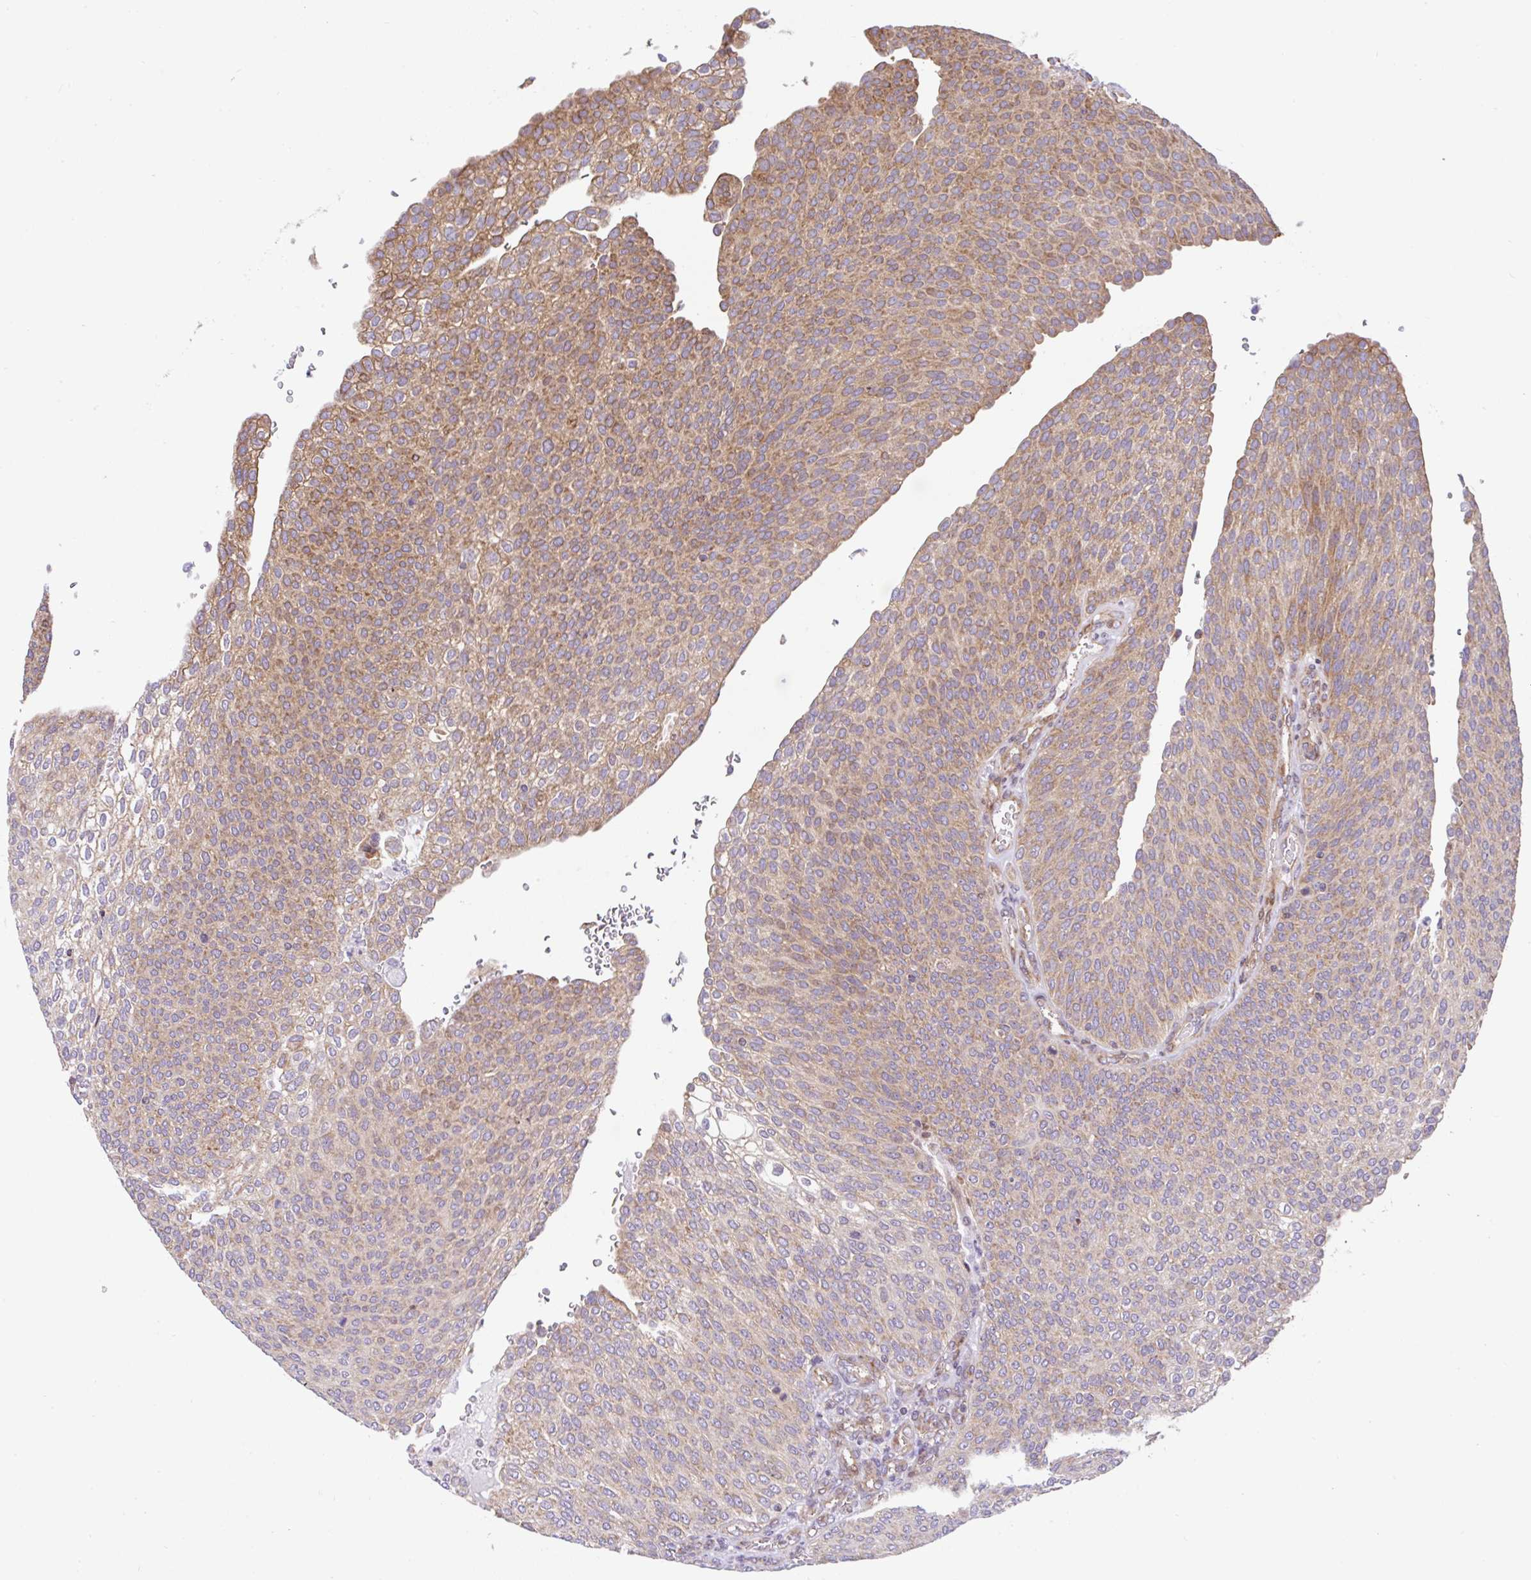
{"staining": {"intensity": "moderate", "quantity": "25%-75%", "location": "cytoplasmic/membranous"}, "tissue": "urothelial cancer", "cell_type": "Tumor cells", "image_type": "cancer", "snomed": [{"axis": "morphology", "description": "Urothelial carcinoma, High grade"}, {"axis": "topography", "description": "Urinary bladder"}], "caption": "A photomicrograph of urothelial cancer stained for a protein reveals moderate cytoplasmic/membranous brown staining in tumor cells.", "gene": "FIGNL1", "patient": {"sex": "female", "age": 79}}